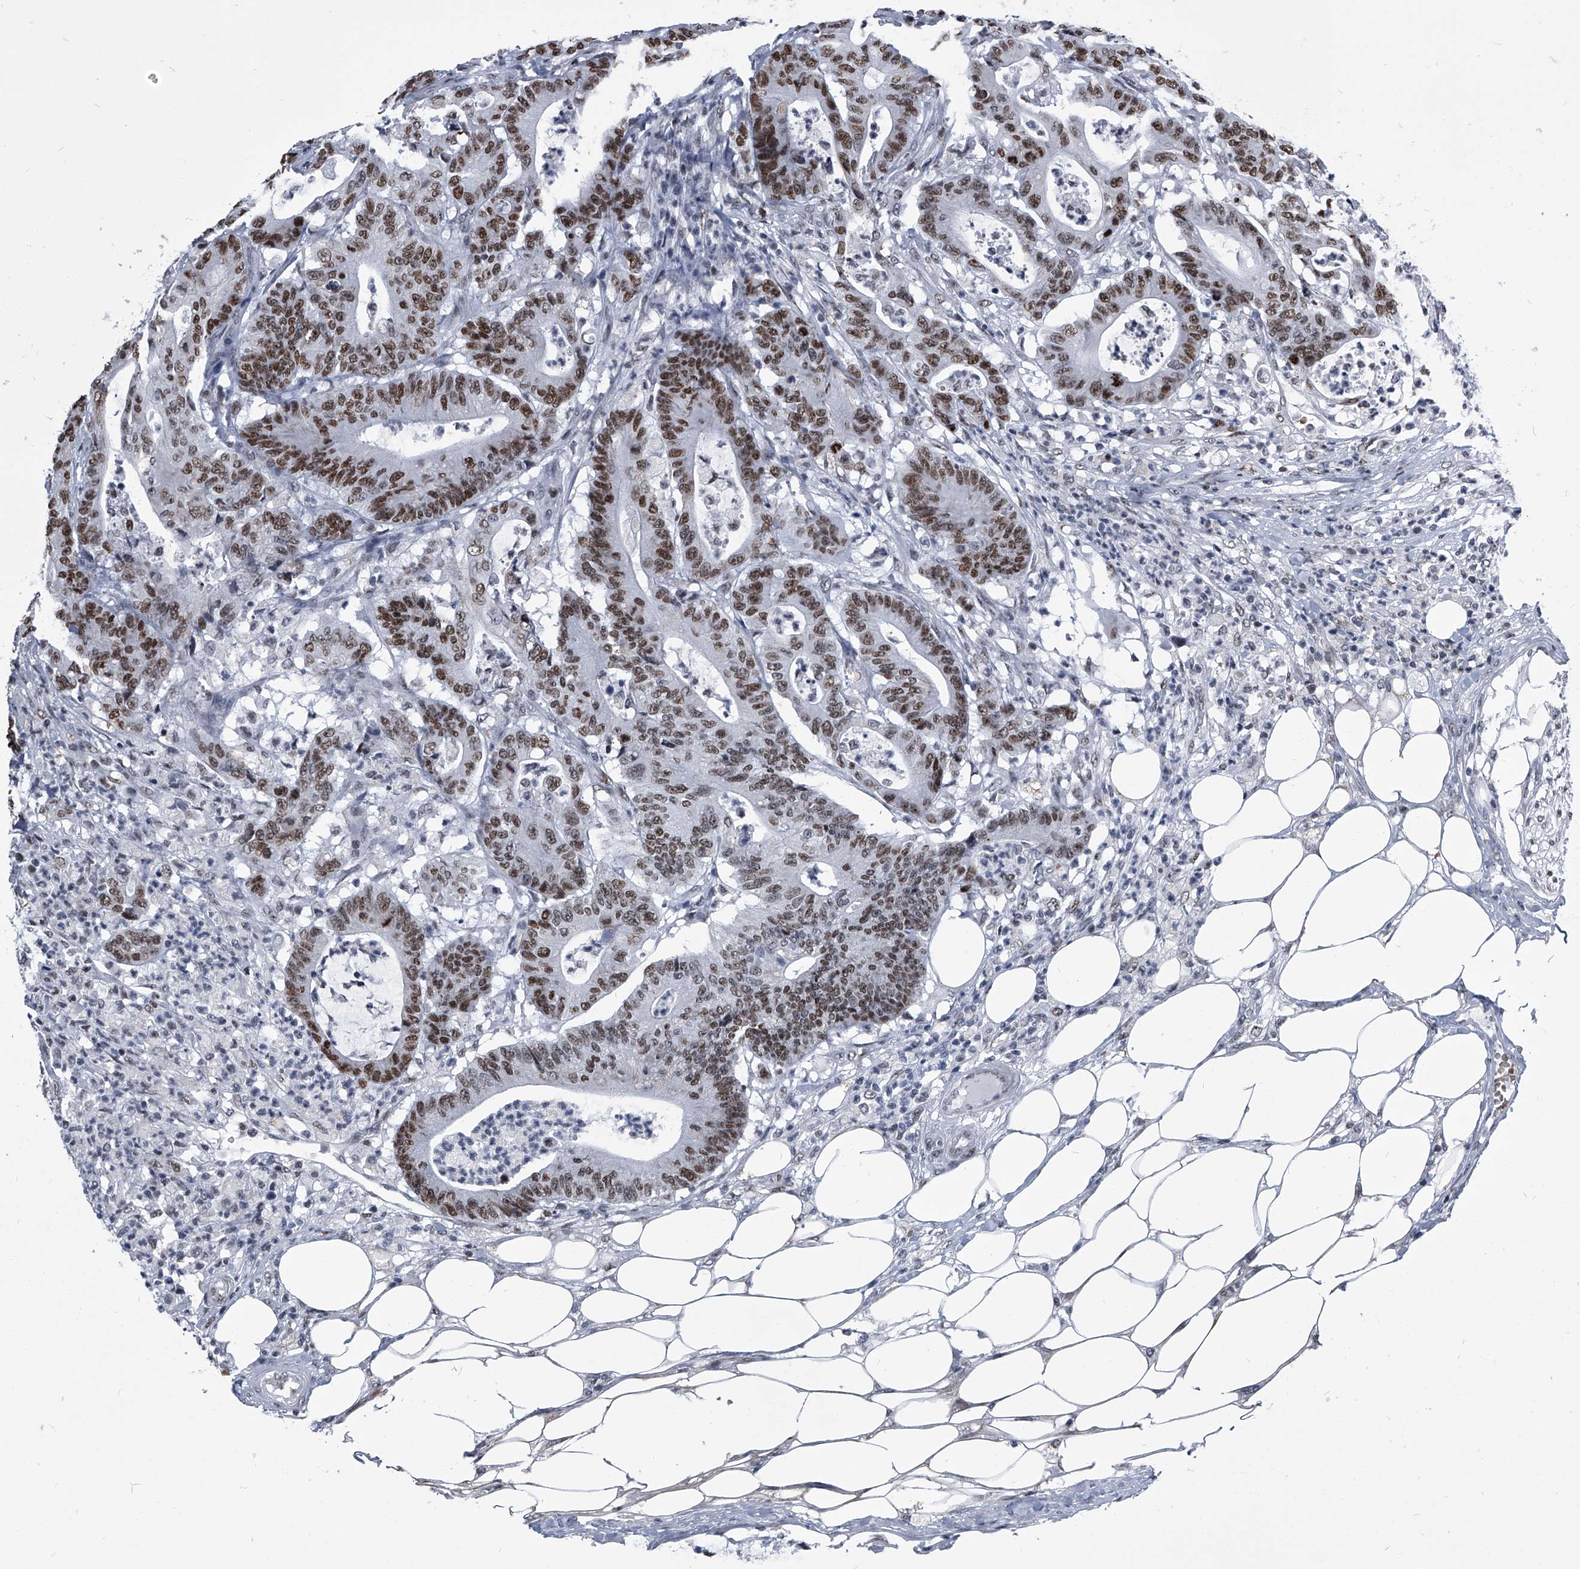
{"staining": {"intensity": "moderate", "quantity": ">75%", "location": "nuclear"}, "tissue": "colorectal cancer", "cell_type": "Tumor cells", "image_type": "cancer", "snomed": [{"axis": "morphology", "description": "Adenocarcinoma, NOS"}, {"axis": "topography", "description": "Colon"}], "caption": "This is a photomicrograph of immunohistochemistry (IHC) staining of colorectal cancer (adenocarcinoma), which shows moderate expression in the nuclear of tumor cells.", "gene": "SIM2", "patient": {"sex": "female", "age": 84}}